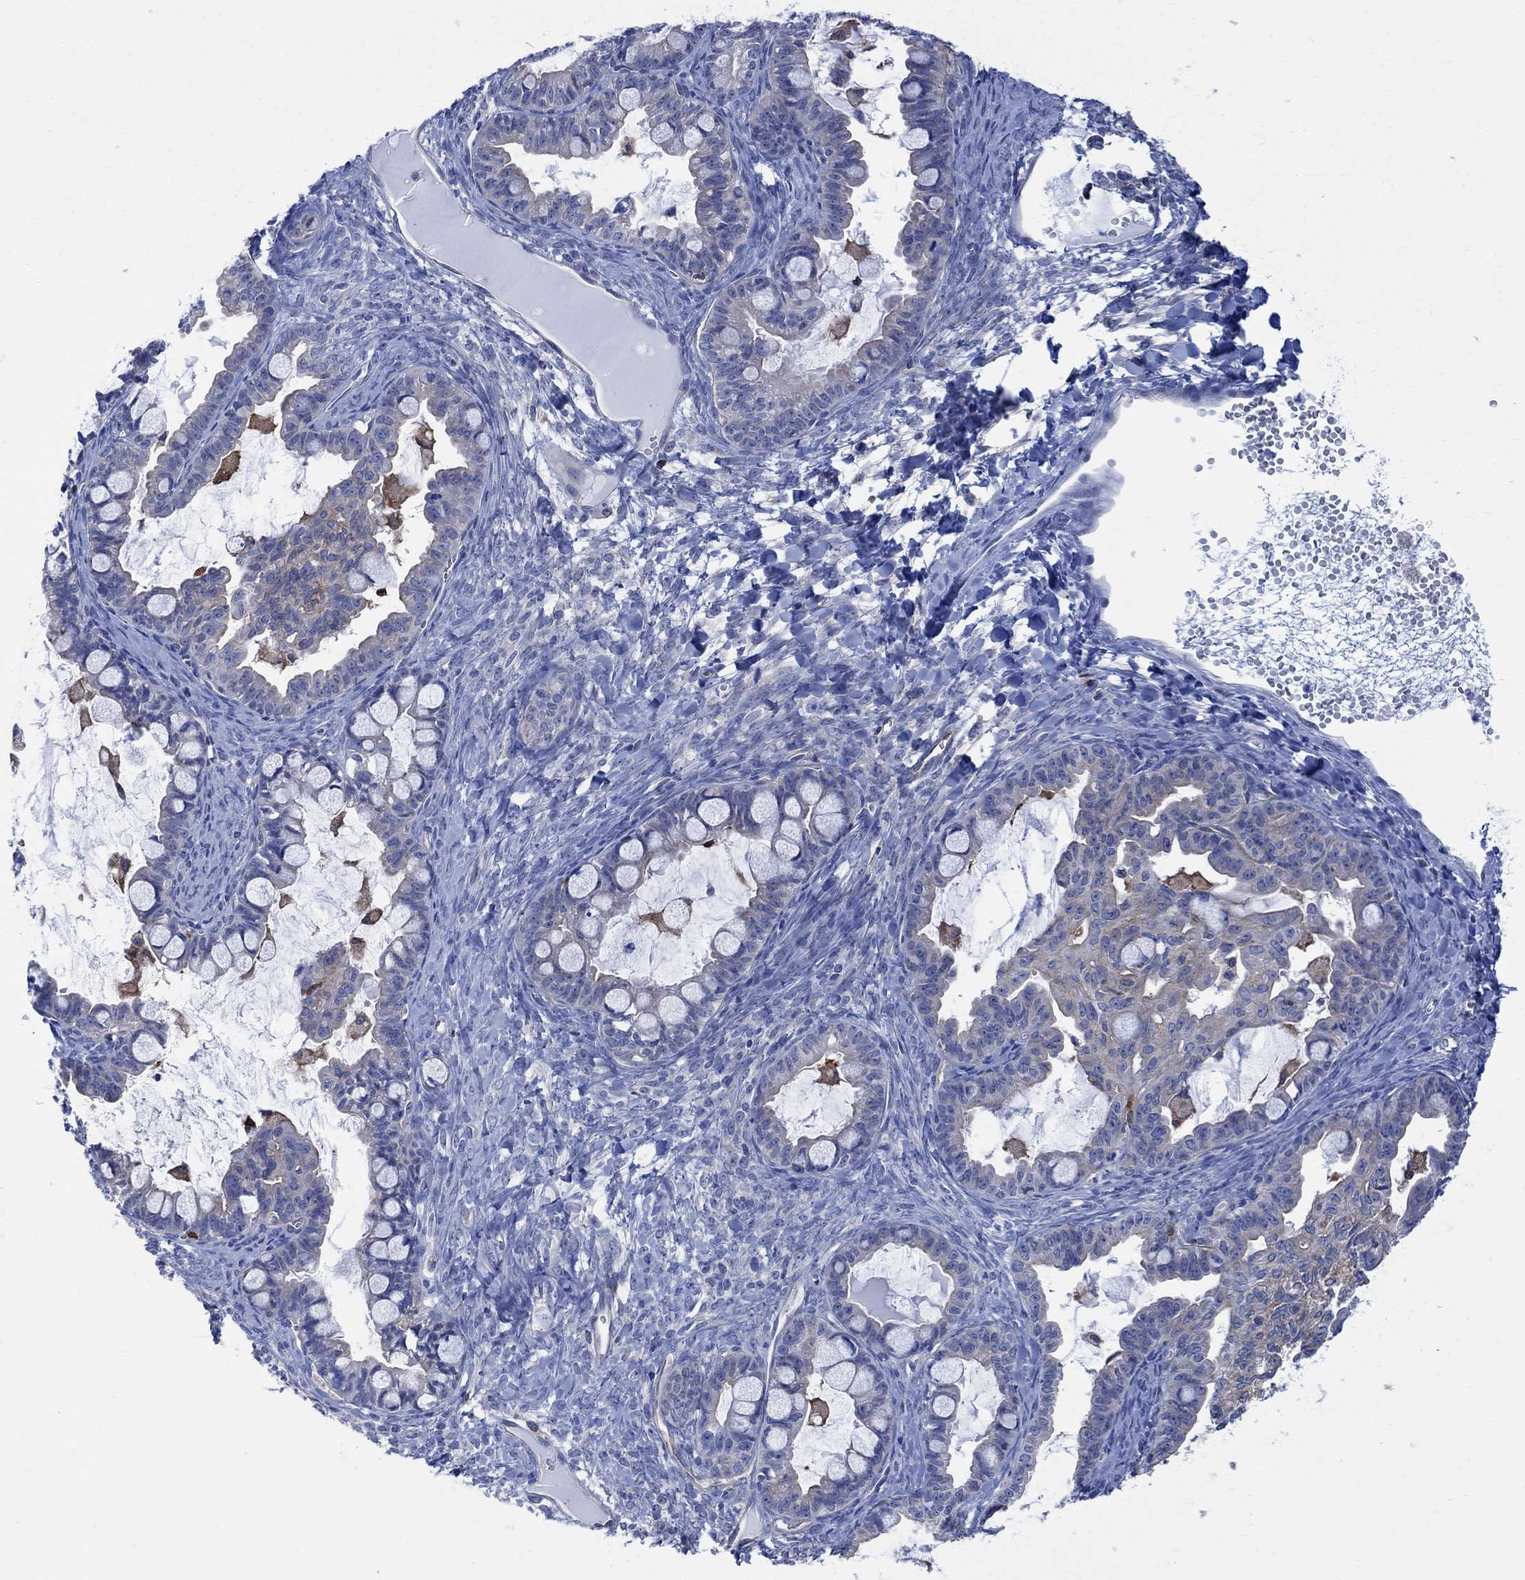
{"staining": {"intensity": "negative", "quantity": "none", "location": "none"}, "tissue": "ovarian cancer", "cell_type": "Tumor cells", "image_type": "cancer", "snomed": [{"axis": "morphology", "description": "Cystadenocarcinoma, mucinous, NOS"}, {"axis": "topography", "description": "Ovary"}], "caption": "This is a photomicrograph of immunohistochemistry (IHC) staining of mucinous cystadenocarcinoma (ovarian), which shows no expression in tumor cells.", "gene": "GBP5", "patient": {"sex": "female", "age": 63}}